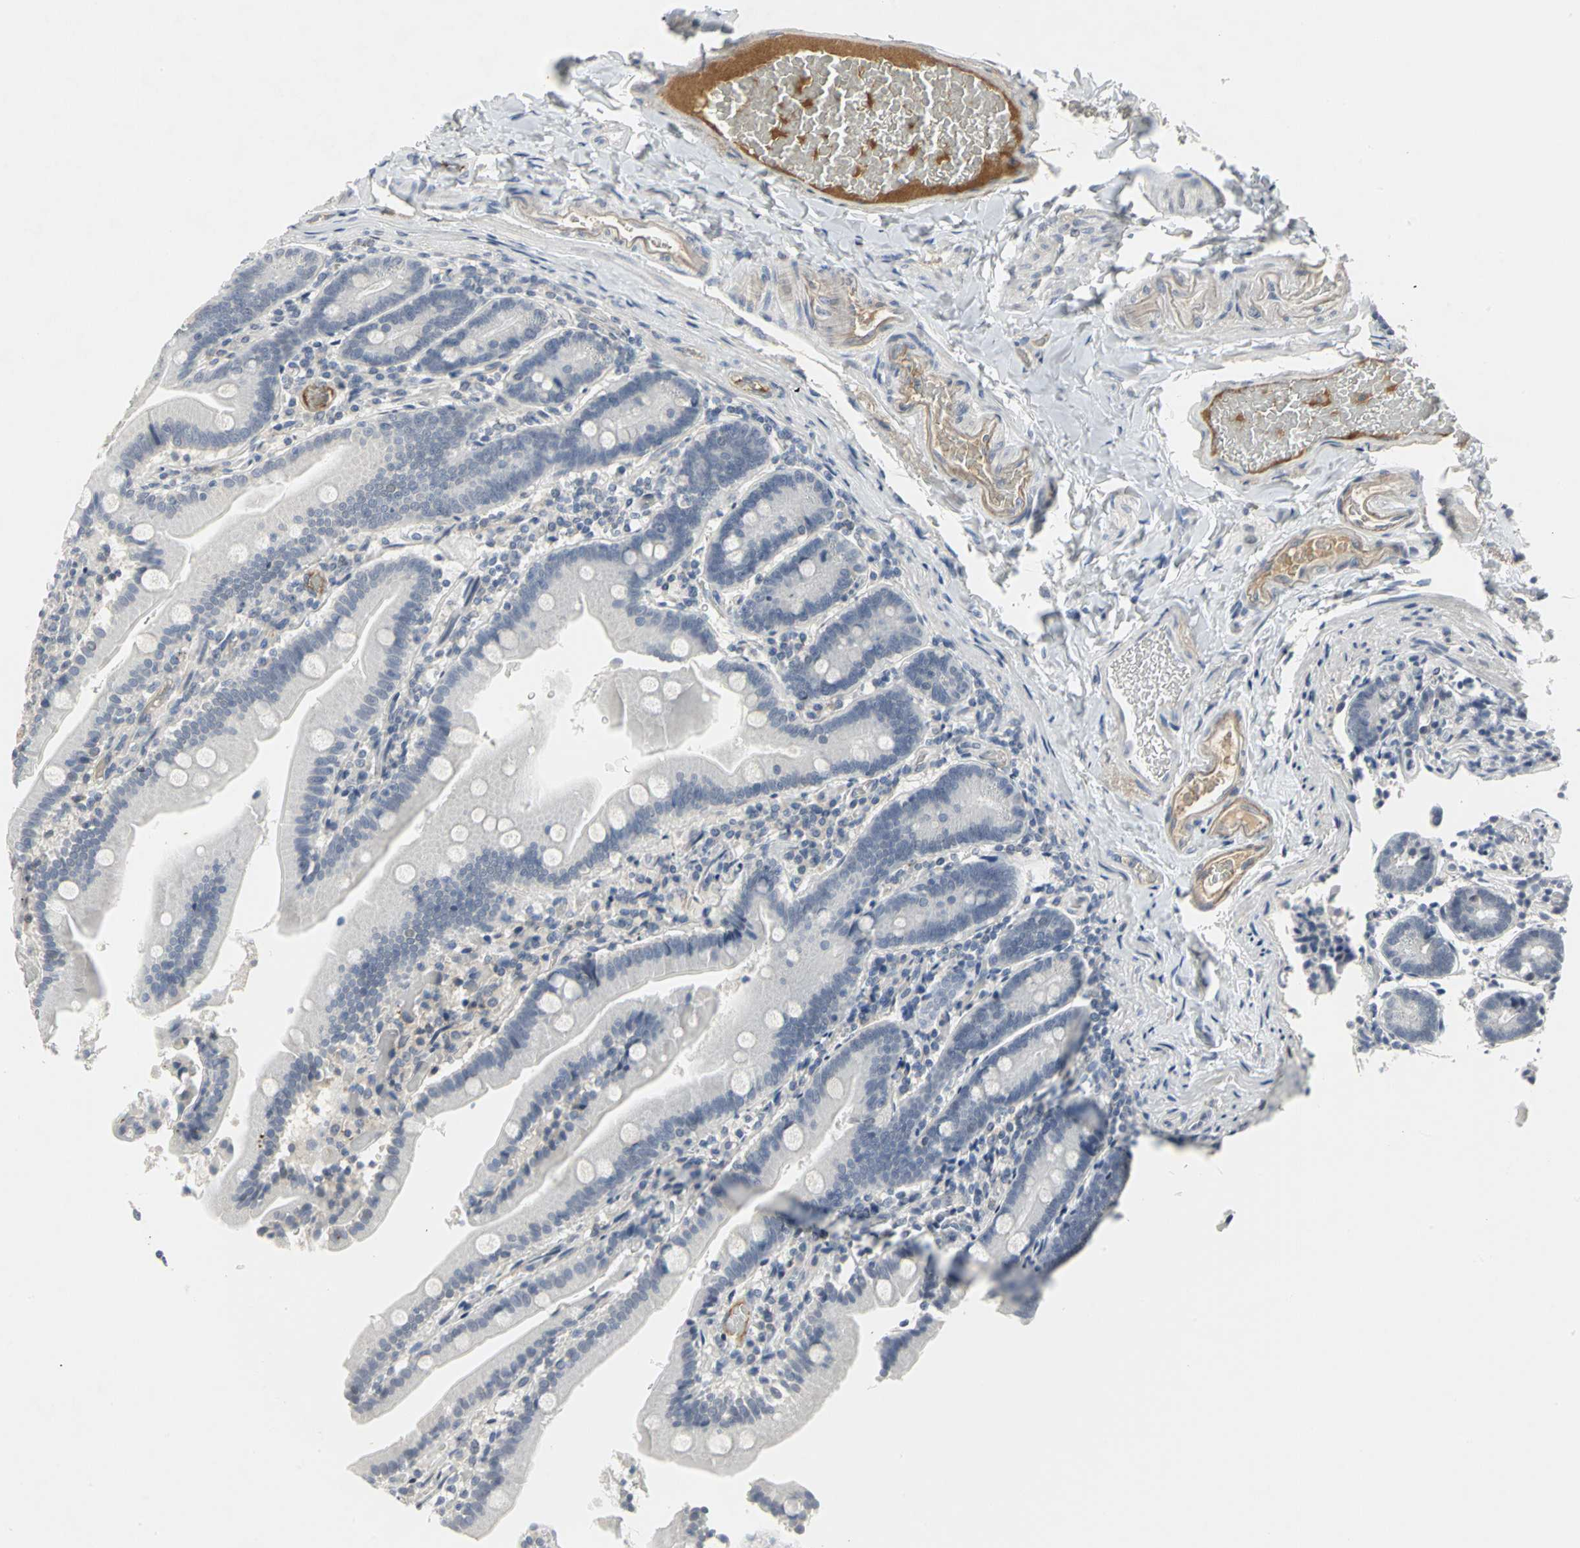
{"staining": {"intensity": "moderate", "quantity": "<25%", "location": "cytoplasmic/membranous"}, "tissue": "duodenum", "cell_type": "Glandular cells", "image_type": "normal", "snomed": [{"axis": "morphology", "description": "Normal tissue, NOS"}, {"axis": "topography", "description": "Duodenum"}], "caption": "Protein staining shows moderate cytoplasmic/membranous positivity in approximately <25% of glandular cells in unremarkable duodenum.", "gene": "ZIC1", "patient": {"sex": "female", "age": 53}}